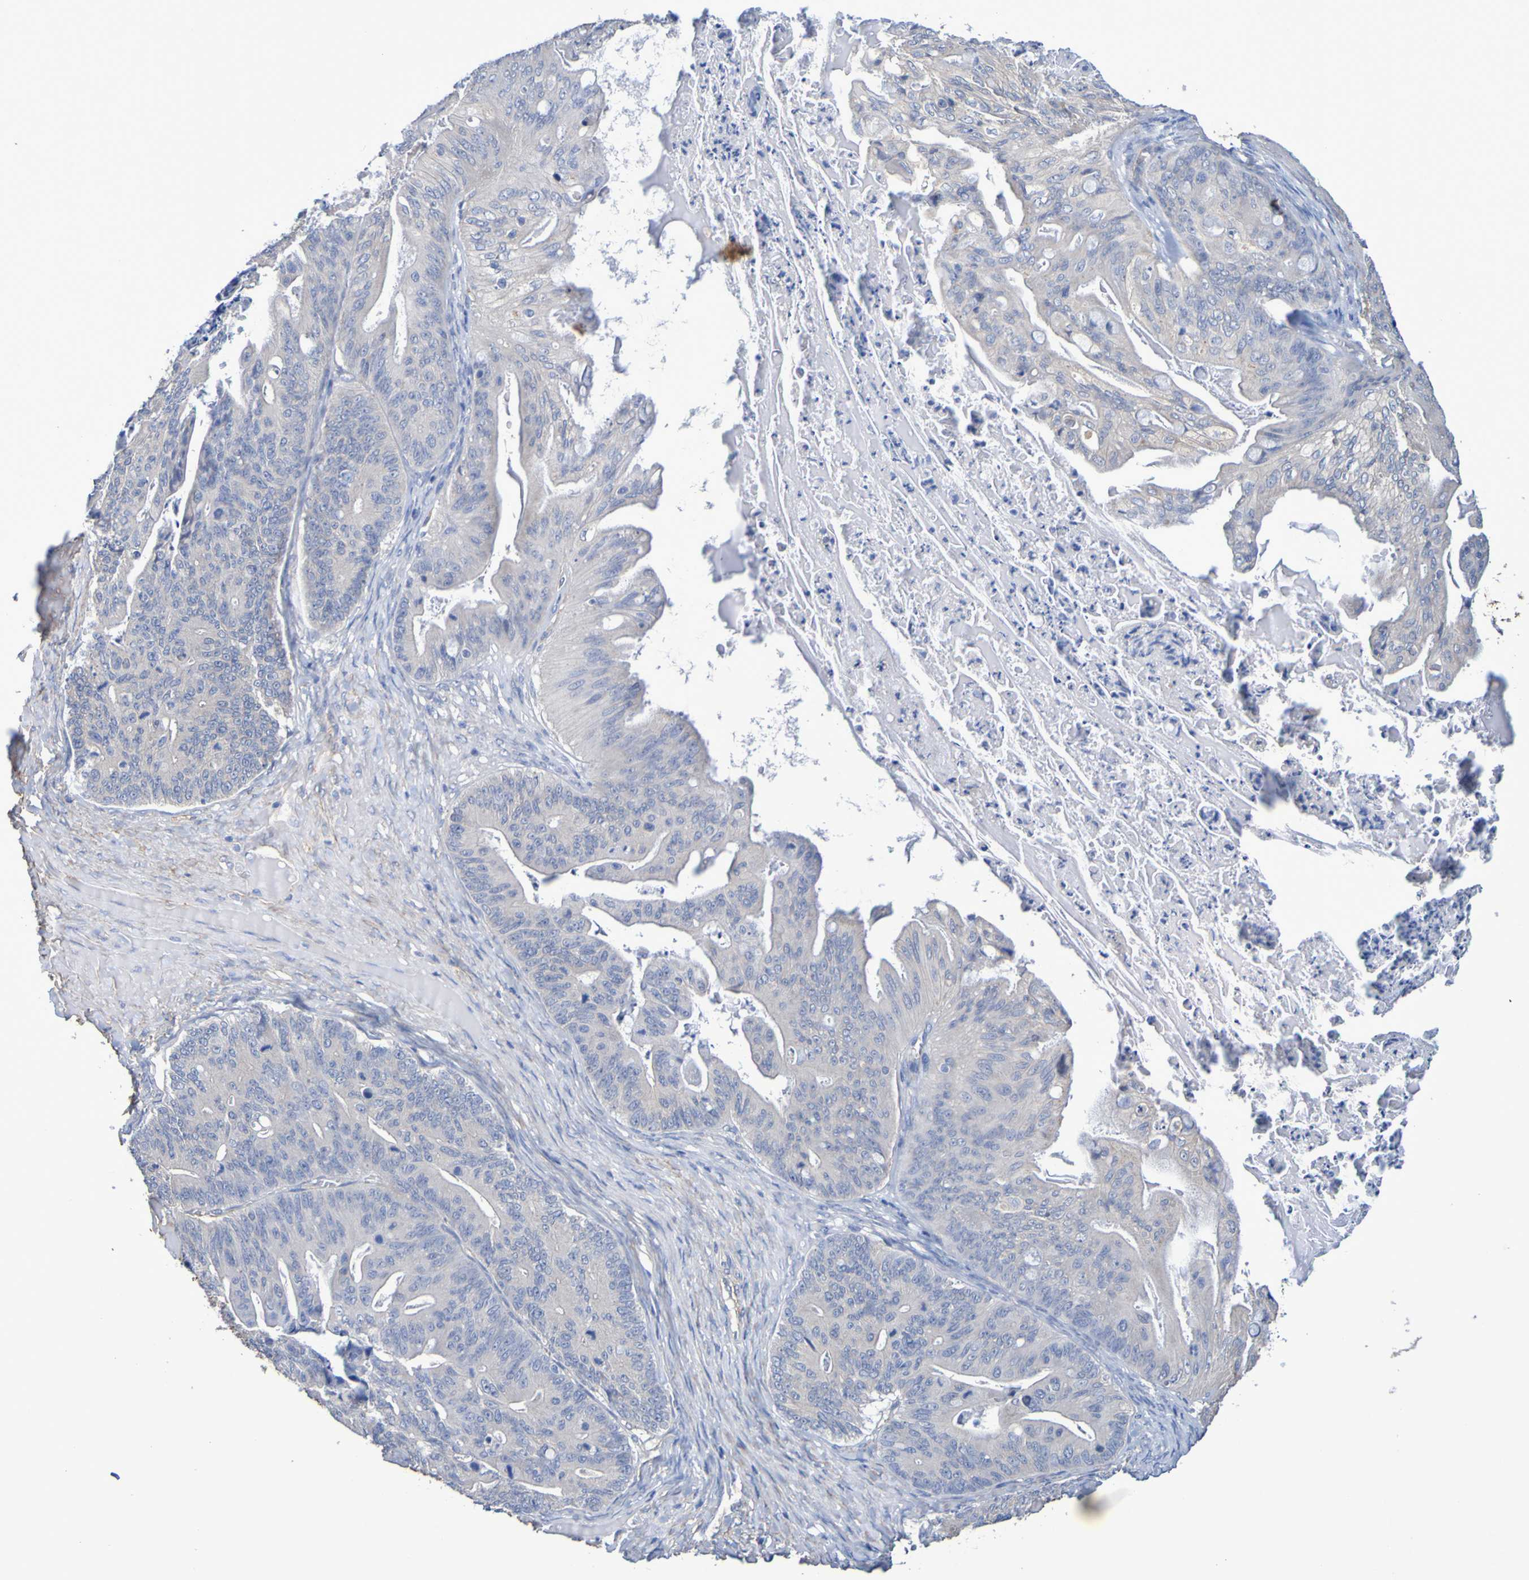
{"staining": {"intensity": "negative", "quantity": "none", "location": "none"}, "tissue": "ovarian cancer", "cell_type": "Tumor cells", "image_type": "cancer", "snomed": [{"axis": "morphology", "description": "Cystadenocarcinoma, mucinous, NOS"}, {"axis": "topography", "description": "Ovary"}], "caption": "Ovarian cancer was stained to show a protein in brown. There is no significant expression in tumor cells.", "gene": "SRPRB", "patient": {"sex": "female", "age": 37}}